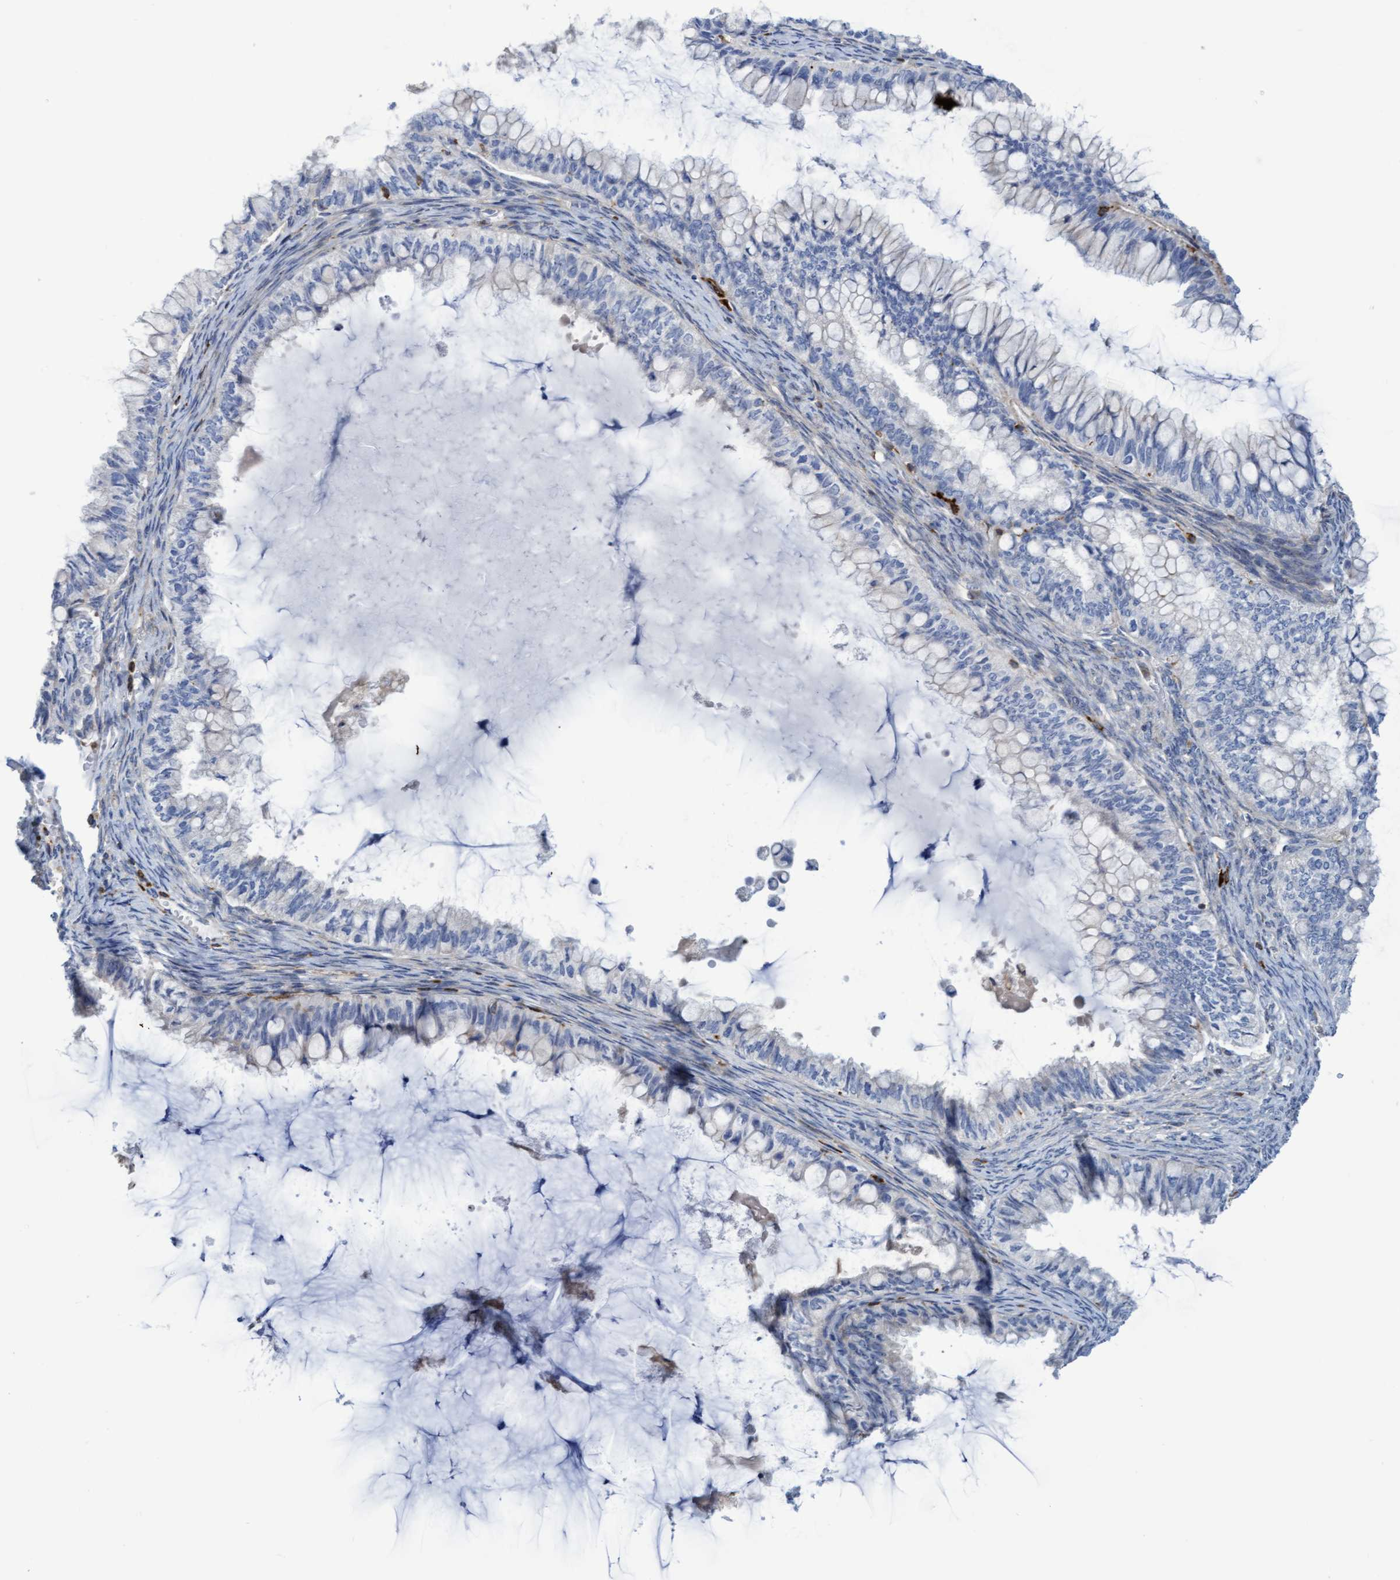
{"staining": {"intensity": "negative", "quantity": "none", "location": "none"}, "tissue": "ovarian cancer", "cell_type": "Tumor cells", "image_type": "cancer", "snomed": [{"axis": "morphology", "description": "Cystadenocarcinoma, mucinous, NOS"}, {"axis": "topography", "description": "Ovary"}], "caption": "Tumor cells are negative for brown protein staining in ovarian cancer (mucinous cystadenocarcinoma).", "gene": "FNBP1", "patient": {"sex": "female", "age": 80}}